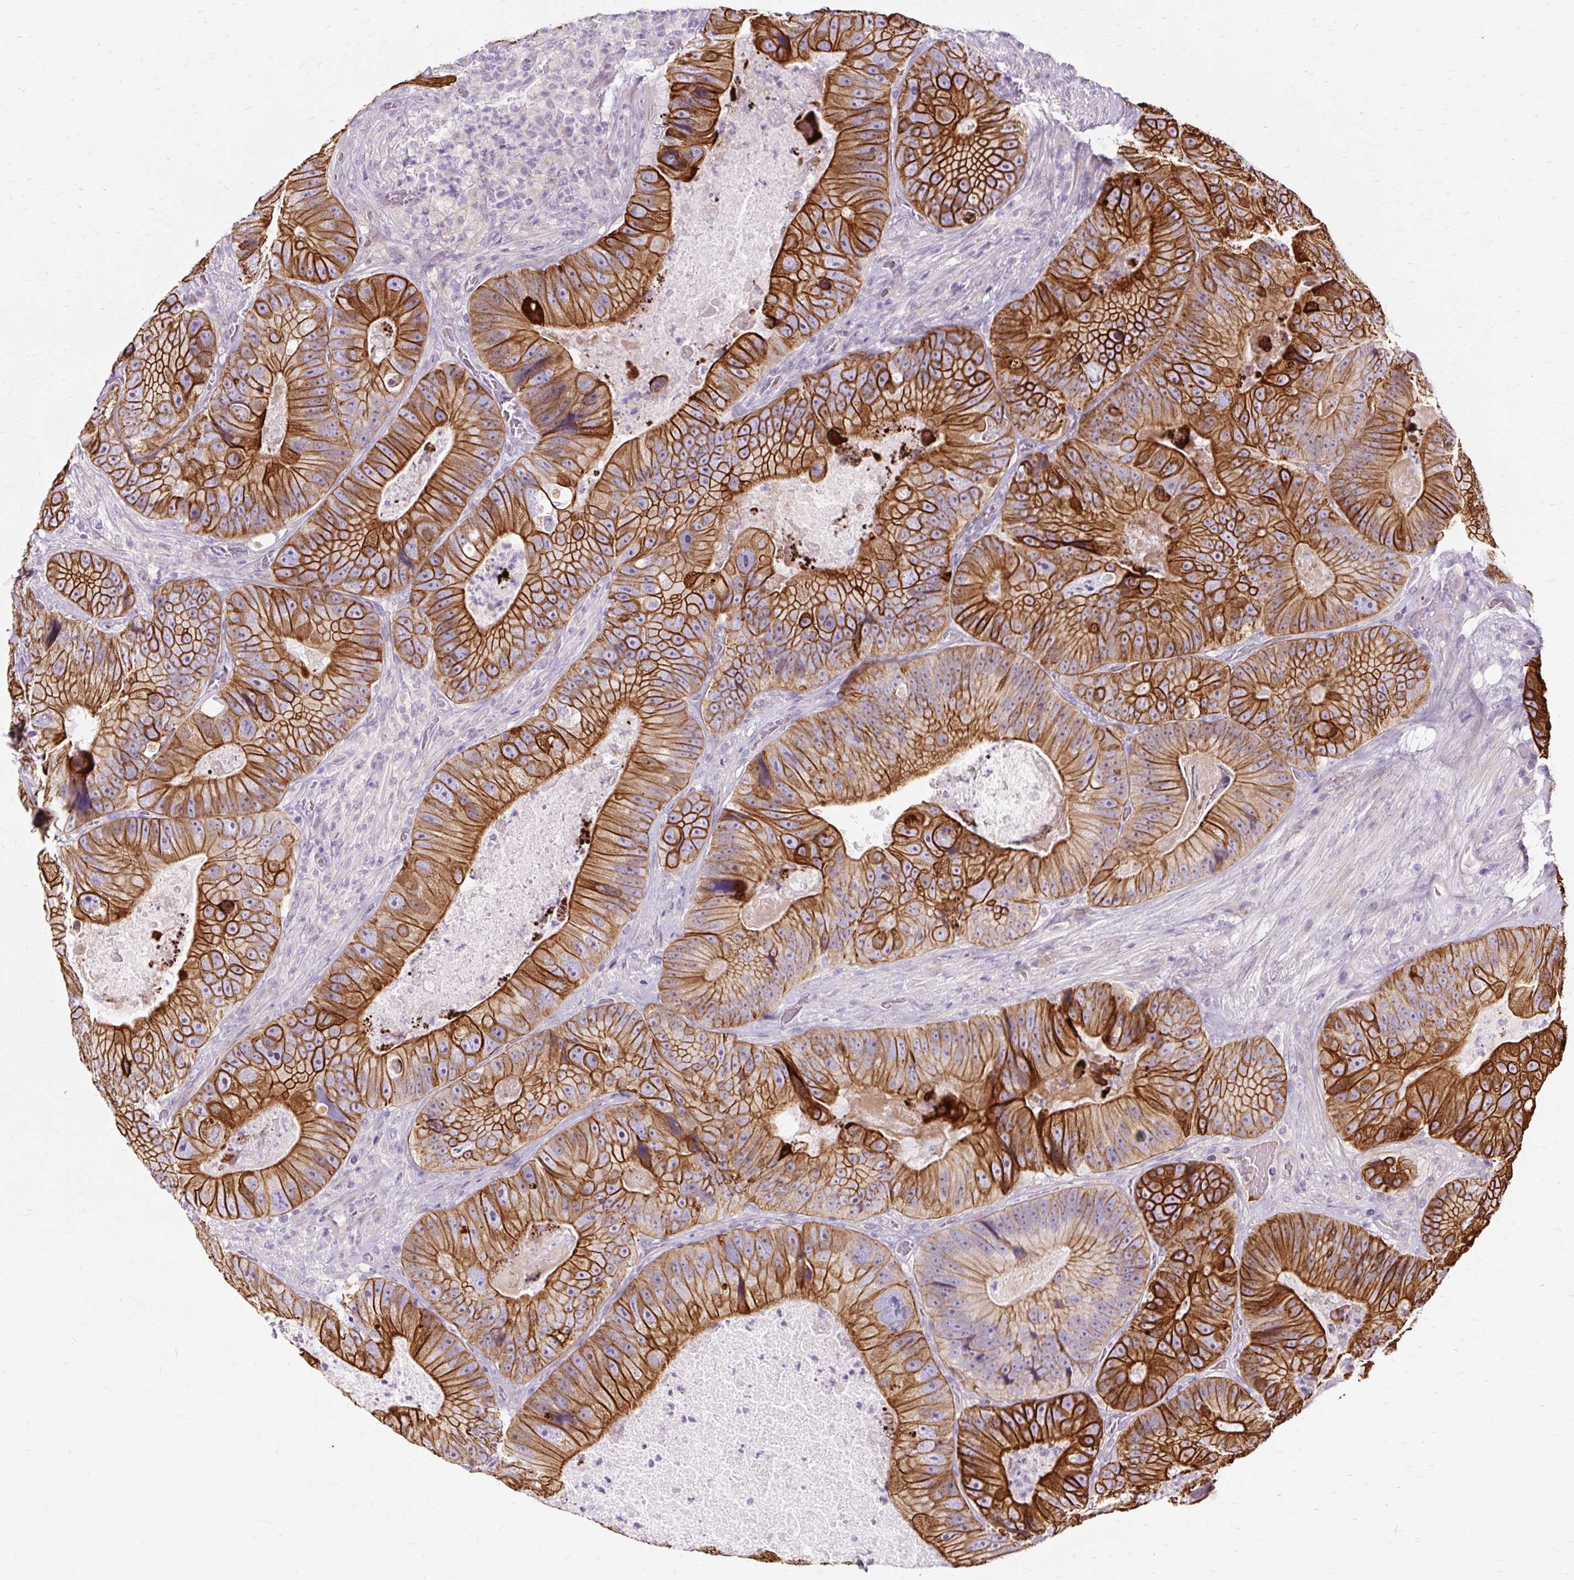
{"staining": {"intensity": "strong", "quantity": ">75%", "location": "cytoplasmic/membranous"}, "tissue": "colorectal cancer", "cell_type": "Tumor cells", "image_type": "cancer", "snomed": [{"axis": "morphology", "description": "Adenocarcinoma, NOS"}, {"axis": "topography", "description": "Colon"}], "caption": "Approximately >75% of tumor cells in human colorectal cancer demonstrate strong cytoplasmic/membranous protein expression as visualized by brown immunohistochemical staining.", "gene": "DCTN4", "patient": {"sex": "female", "age": 86}}